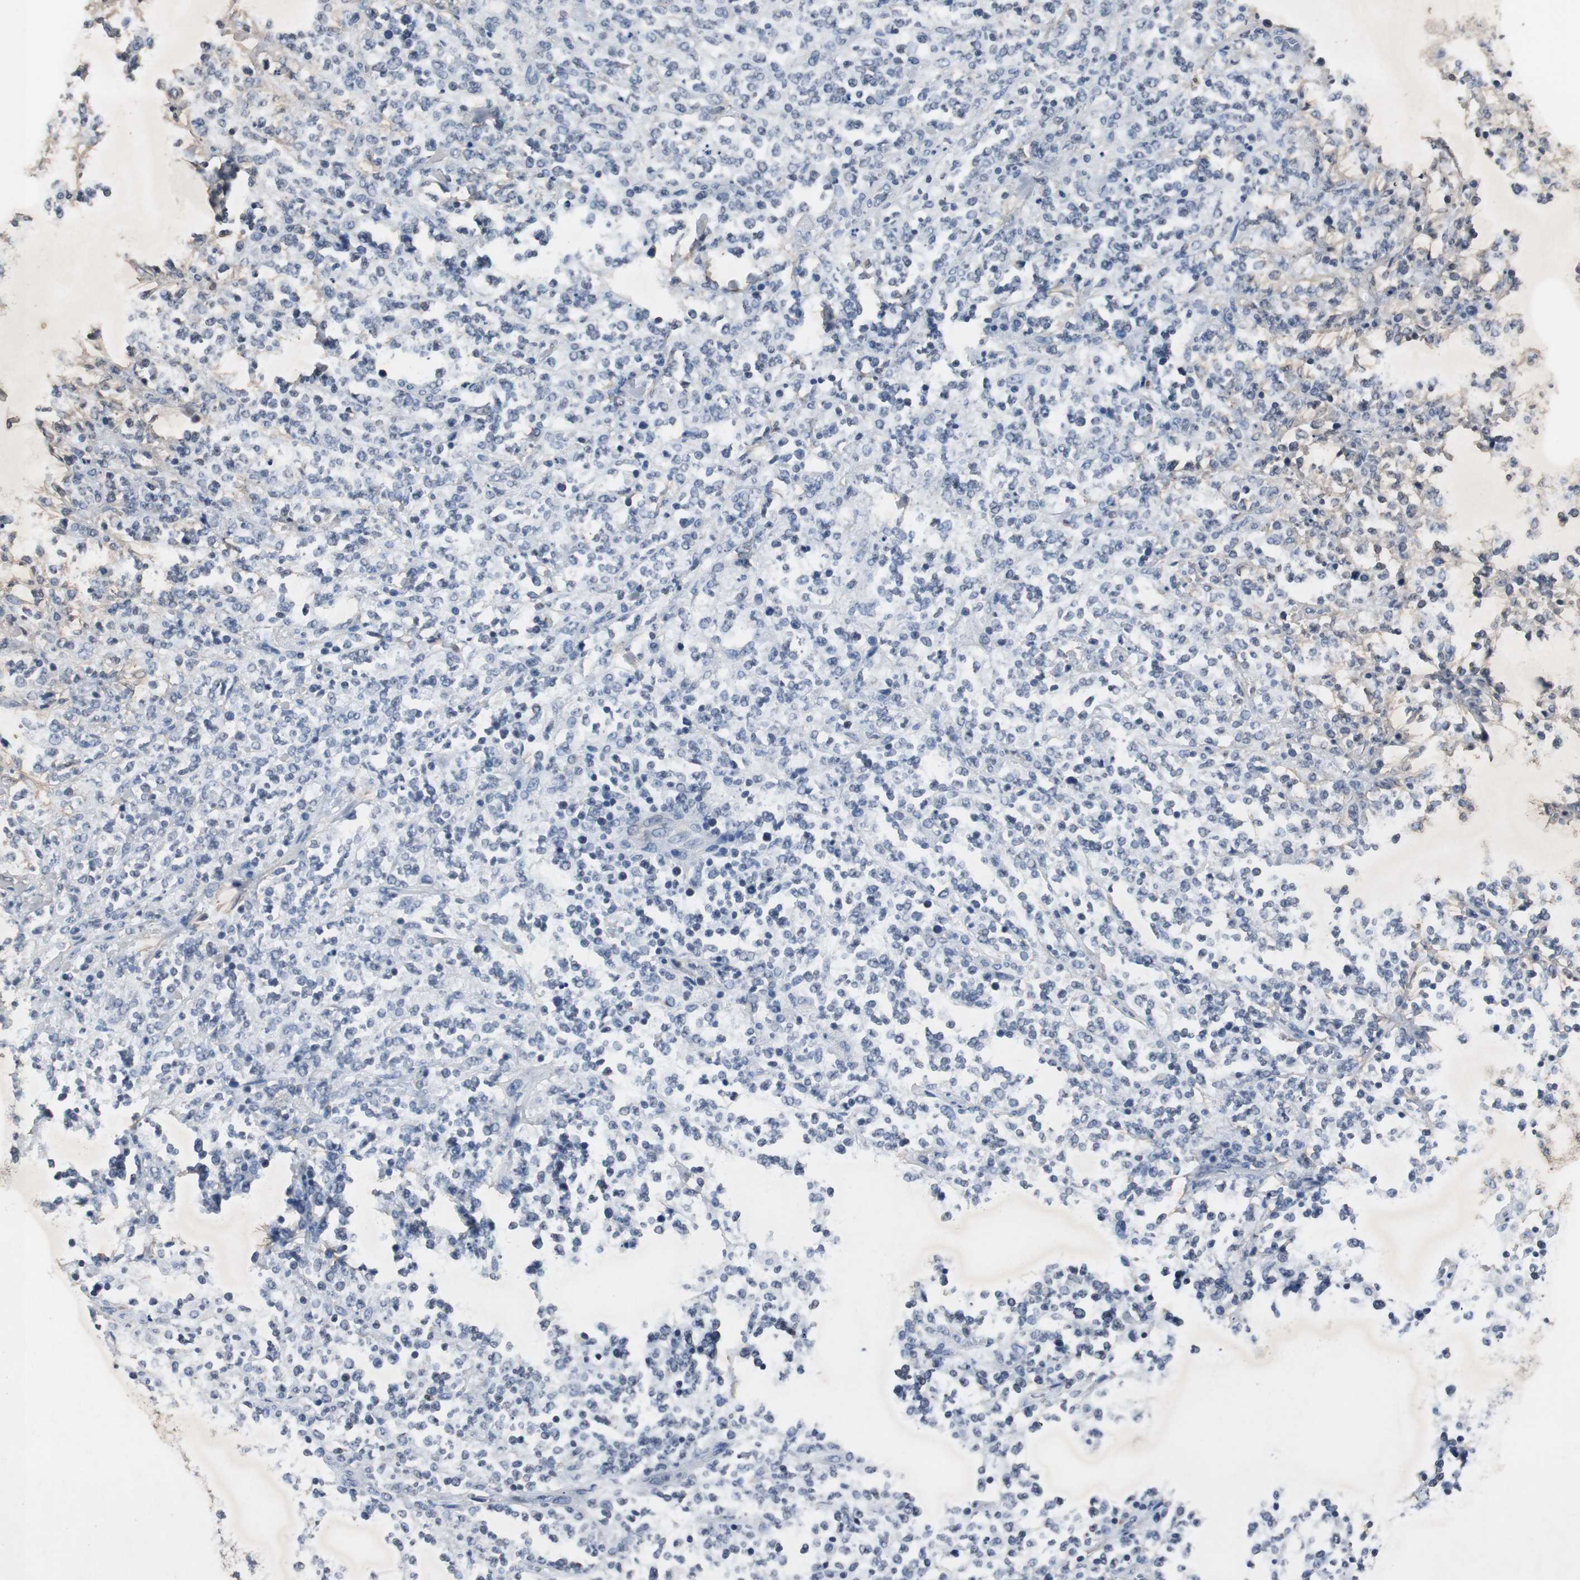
{"staining": {"intensity": "negative", "quantity": "none", "location": "none"}, "tissue": "lymphoma", "cell_type": "Tumor cells", "image_type": "cancer", "snomed": [{"axis": "morphology", "description": "Malignant lymphoma, non-Hodgkin's type, High grade"}, {"axis": "topography", "description": "Soft tissue"}], "caption": "A photomicrograph of human lymphoma is negative for staining in tumor cells.", "gene": "ADNP2", "patient": {"sex": "male", "age": 18}}